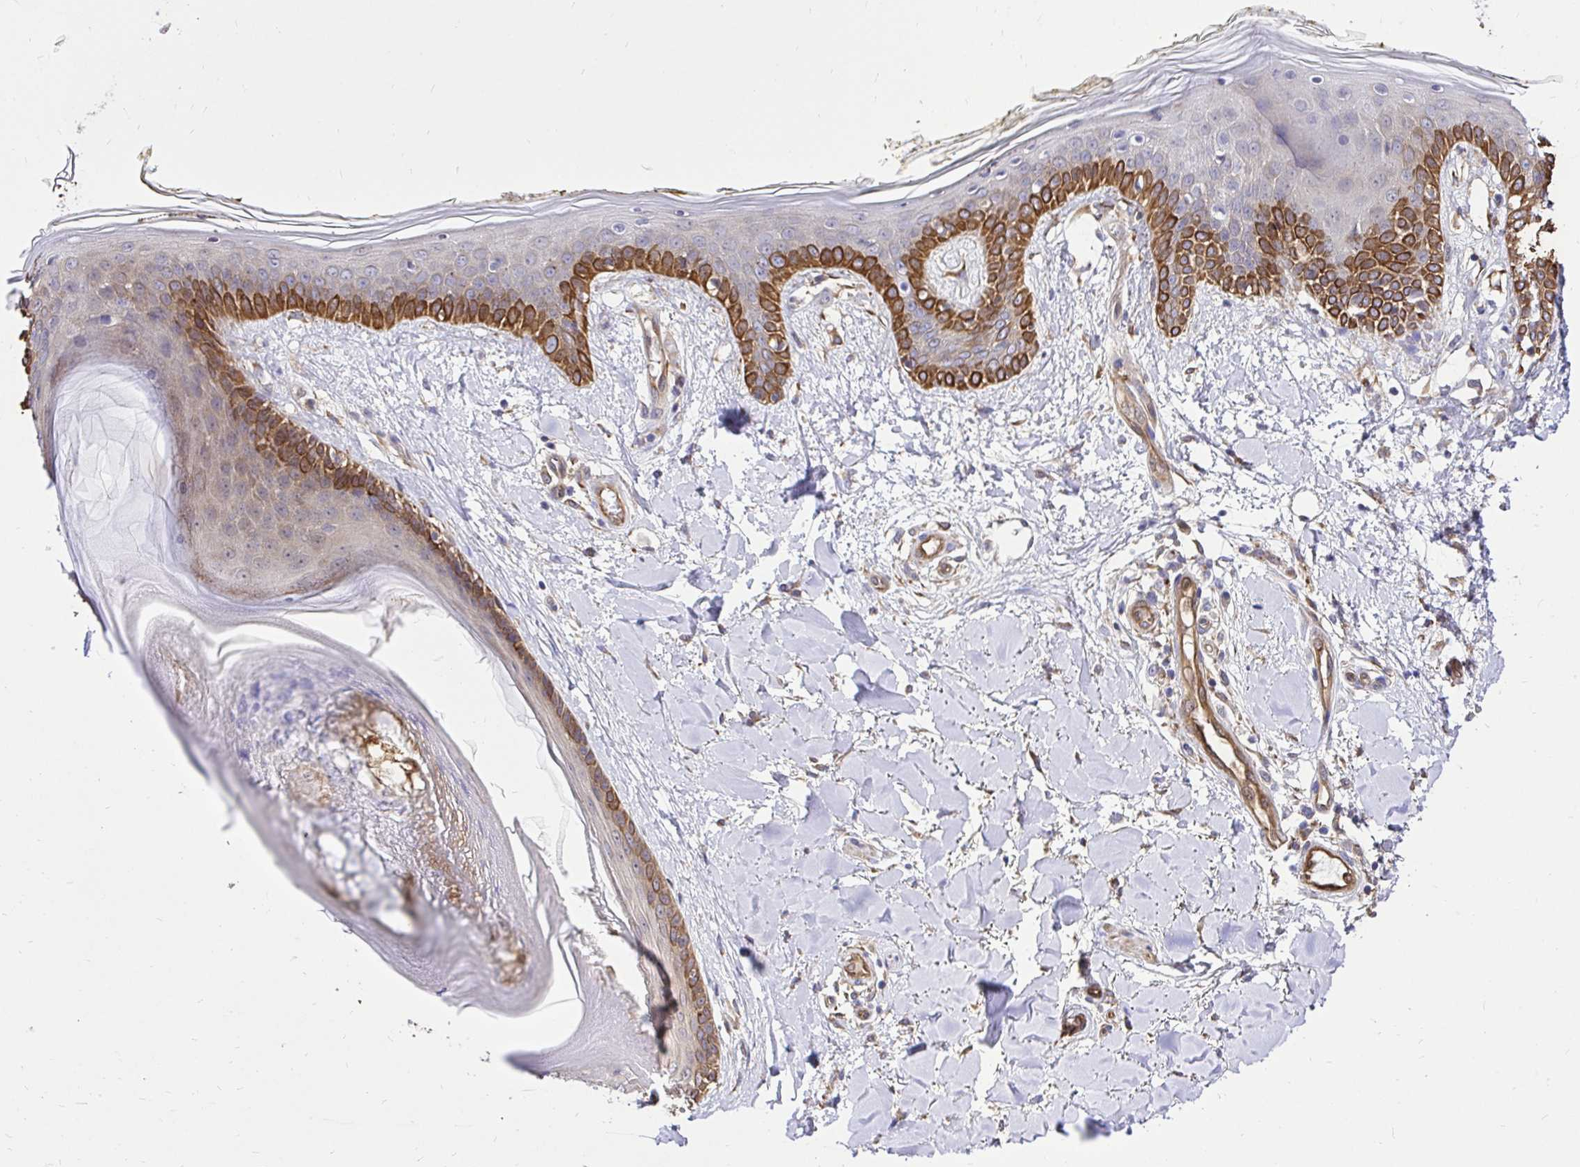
{"staining": {"intensity": "weak", "quantity": ">75%", "location": "cytoplasmic/membranous"}, "tissue": "skin", "cell_type": "Fibroblasts", "image_type": "normal", "snomed": [{"axis": "morphology", "description": "Normal tissue, NOS"}, {"axis": "topography", "description": "Skin"}], "caption": "Skin stained for a protein (brown) exhibits weak cytoplasmic/membranous positive expression in about >75% of fibroblasts.", "gene": "CCDC122", "patient": {"sex": "female", "age": 34}}